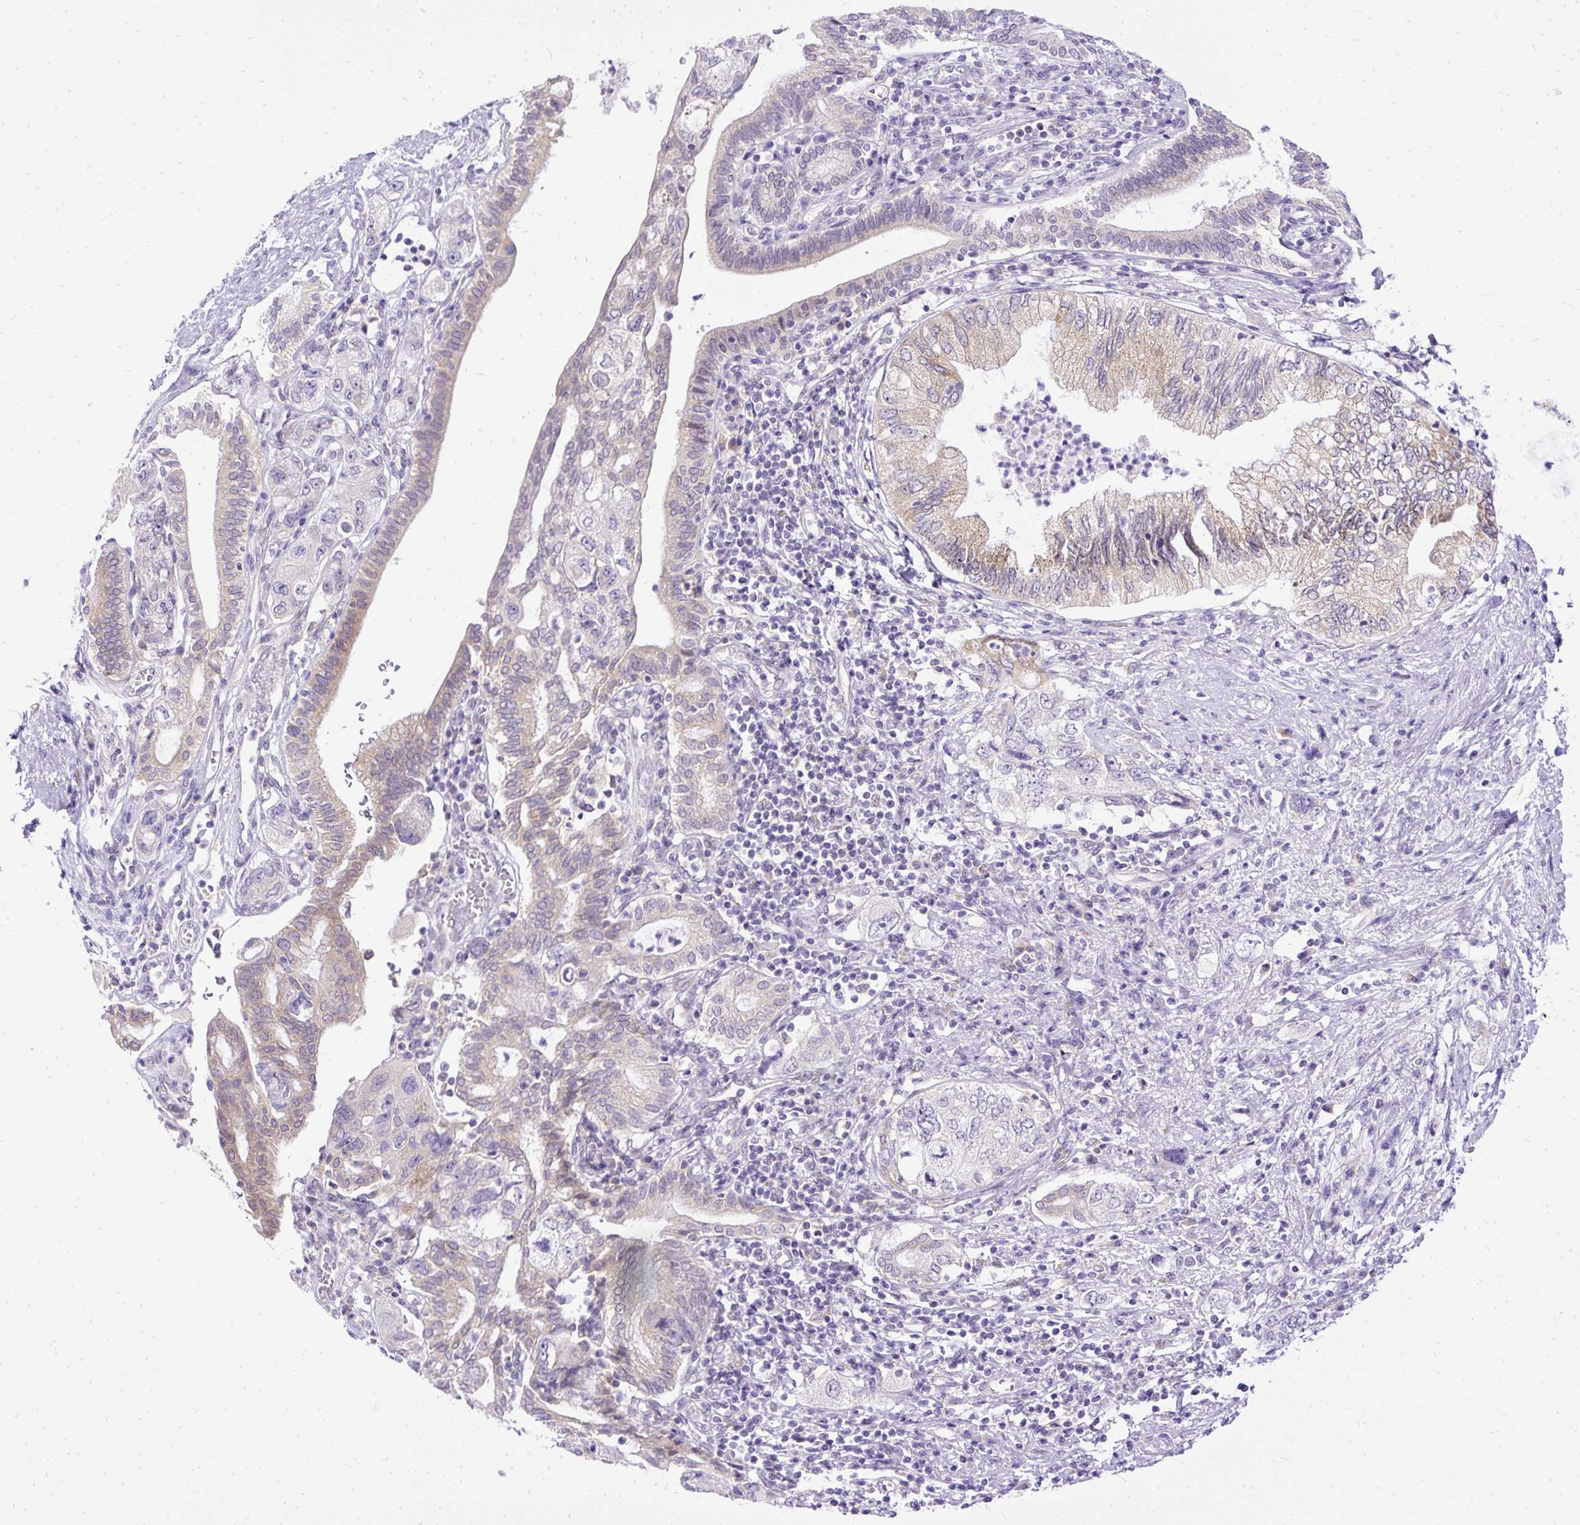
{"staining": {"intensity": "weak", "quantity": "25%-75%", "location": "cytoplasmic/membranous"}, "tissue": "pancreatic cancer", "cell_type": "Tumor cells", "image_type": "cancer", "snomed": [{"axis": "morphology", "description": "Adenocarcinoma, NOS"}, {"axis": "topography", "description": "Pancreas"}], "caption": "Immunohistochemistry of human pancreatic adenocarcinoma displays low levels of weak cytoplasmic/membranous expression in approximately 25%-75% of tumor cells.", "gene": "AMFR", "patient": {"sex": "female", "age": 73}}